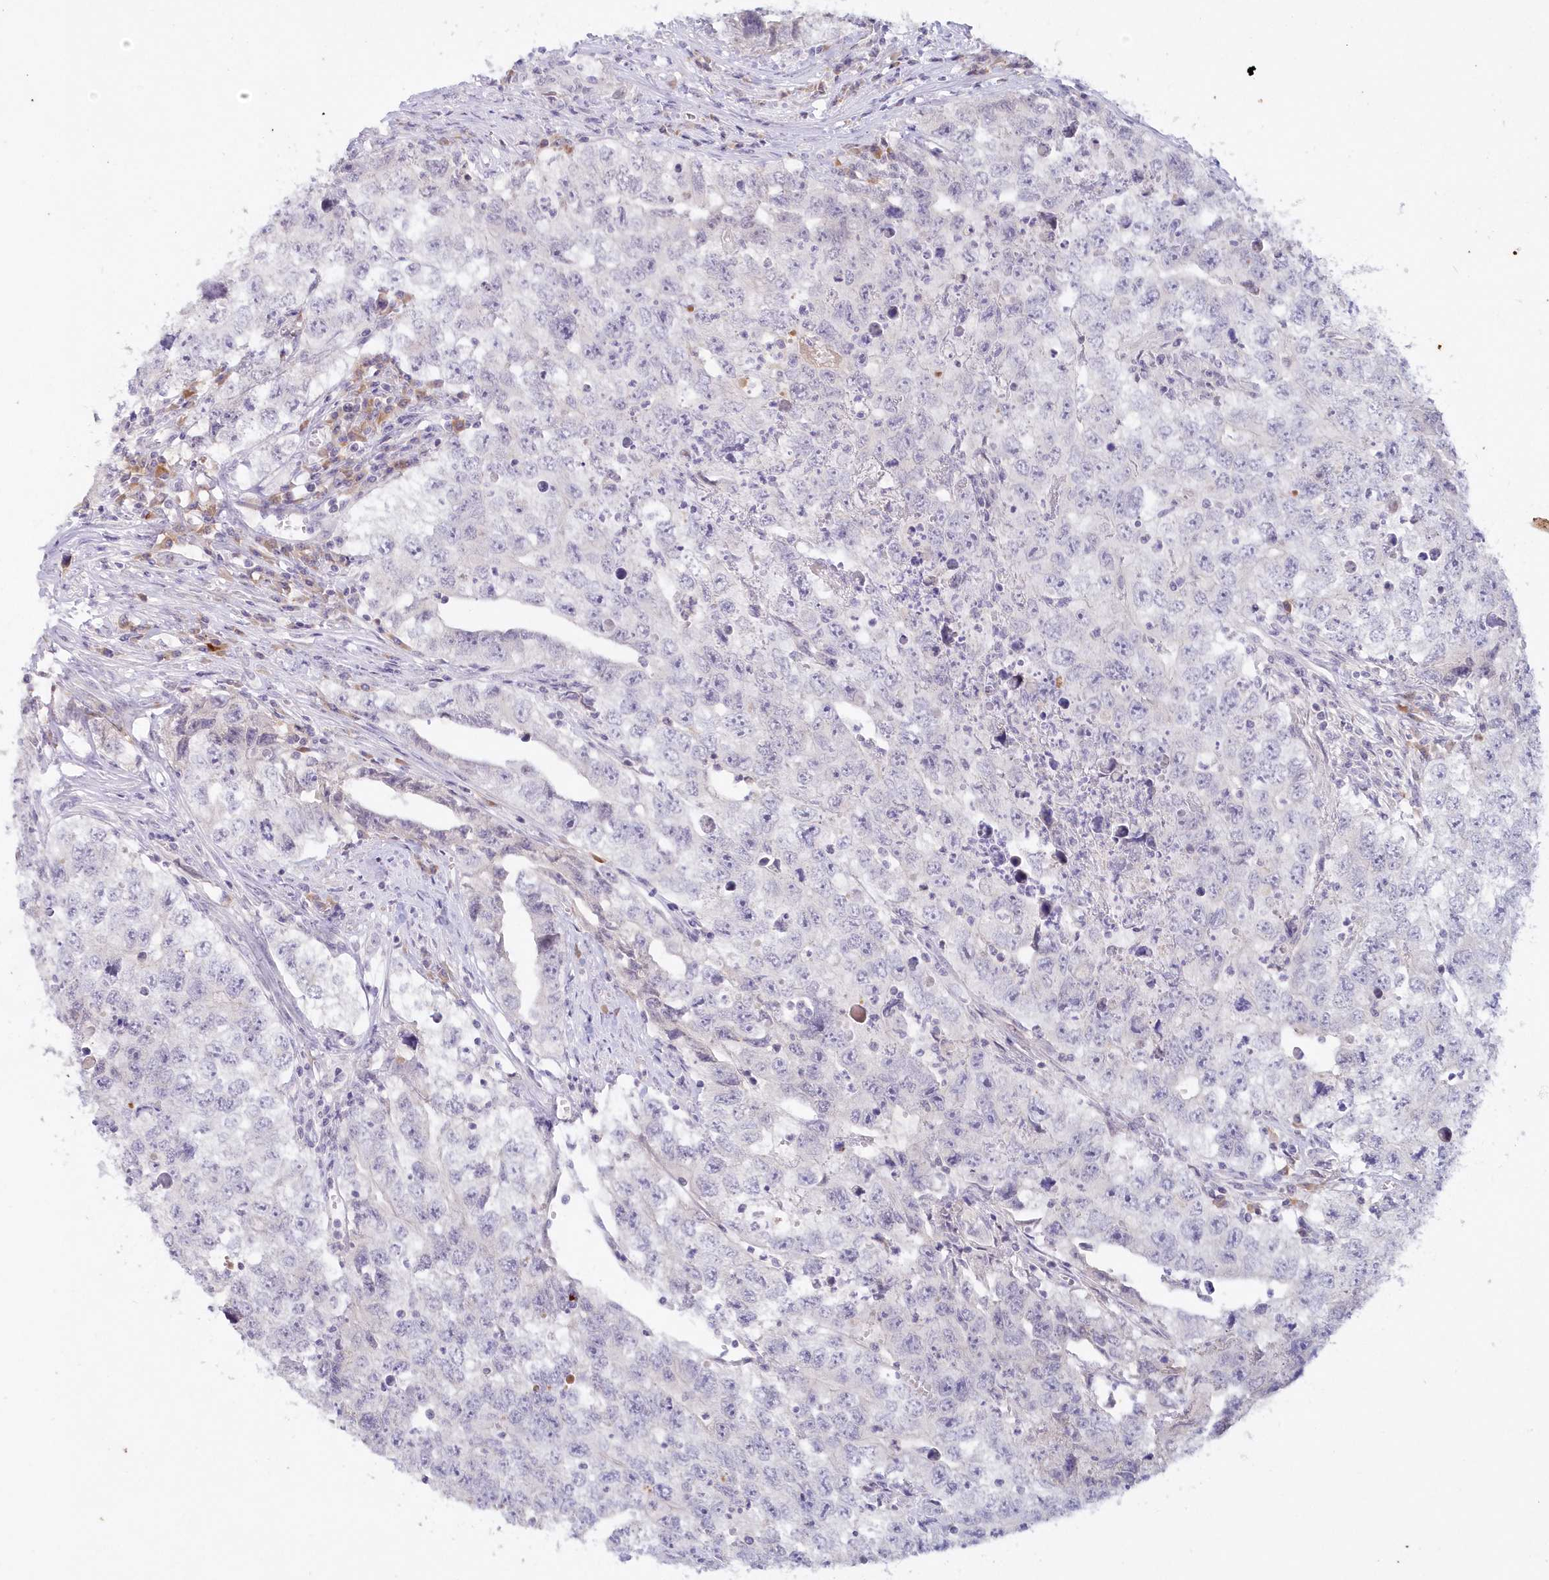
{"staining": {"intensity": "negative", "quantity": "none", "location": "none"}, "tissue": "testis cancer", "cell_type": "Tumor cells", "image_type": "cancer", "snomed": [{"axis": "morphology", "description": "Seminoma, NOS"}, {"axis": "morphology", "description": "Carcinoma, Embryonal, NOS"}, {"axis": "topography", "description": "Testis"}], "caption": "Human testis cancer stained for a protein using immunohistochemistry (IHC) demonstrates no expression in tumor cells.", "gene": "SNED1", "patient": {"sex": "male", "age": 43}}